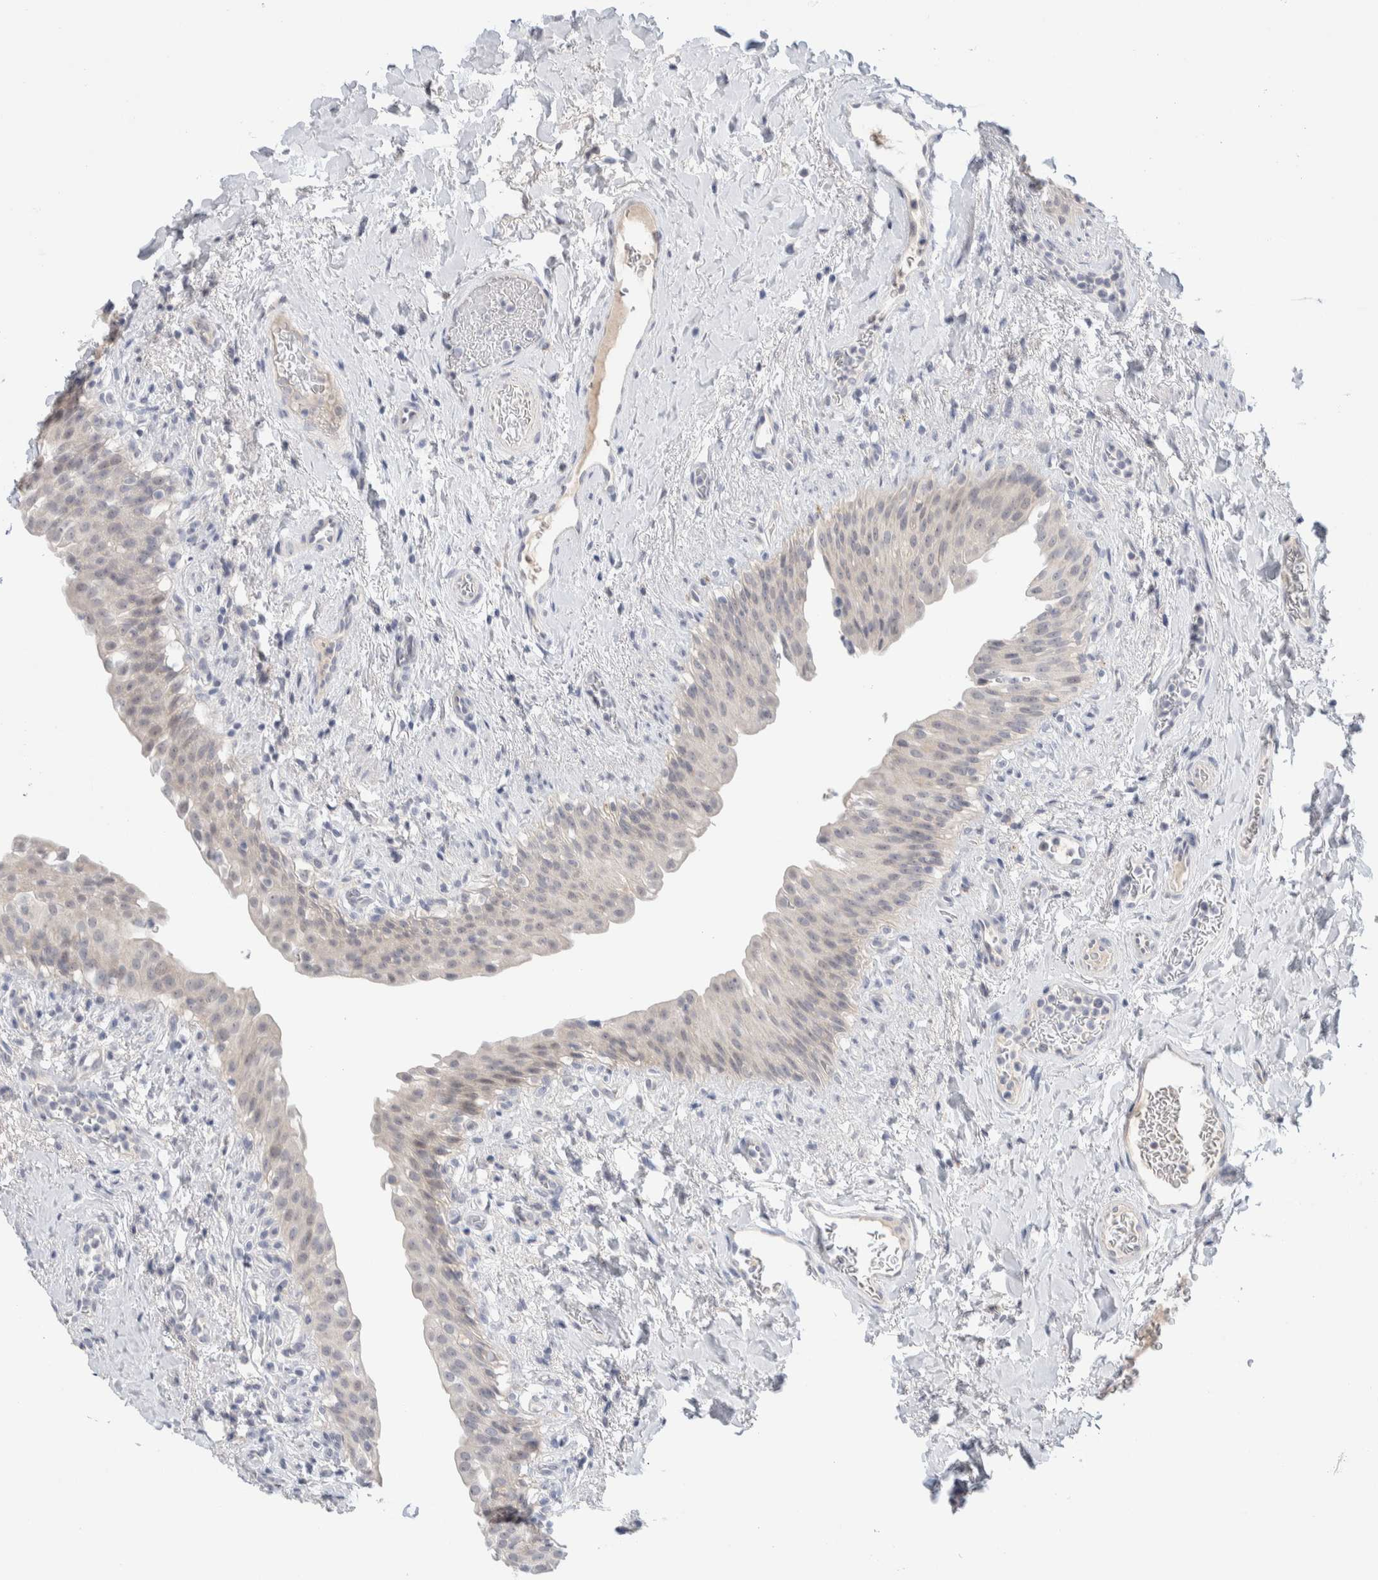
{"staining": {"intensity": "negative", "quantity": "none", "location": "none"}, "tissue": "urinary bladder", "cell_type": "Urothelial cells", "image_type": "normal", "snomed": [{"axis": "morphology", "description": "Normal tissue, NOS"}, {"axis": "topography", "description": "Urinary bladder"}], "caption": "IHC image of benign urinary bladder stained for a protein (brown), which demonstrates no expression in urothelial cells.", "gene": "DNAJB6", "patient": {"sex": "female", "age": 60}}